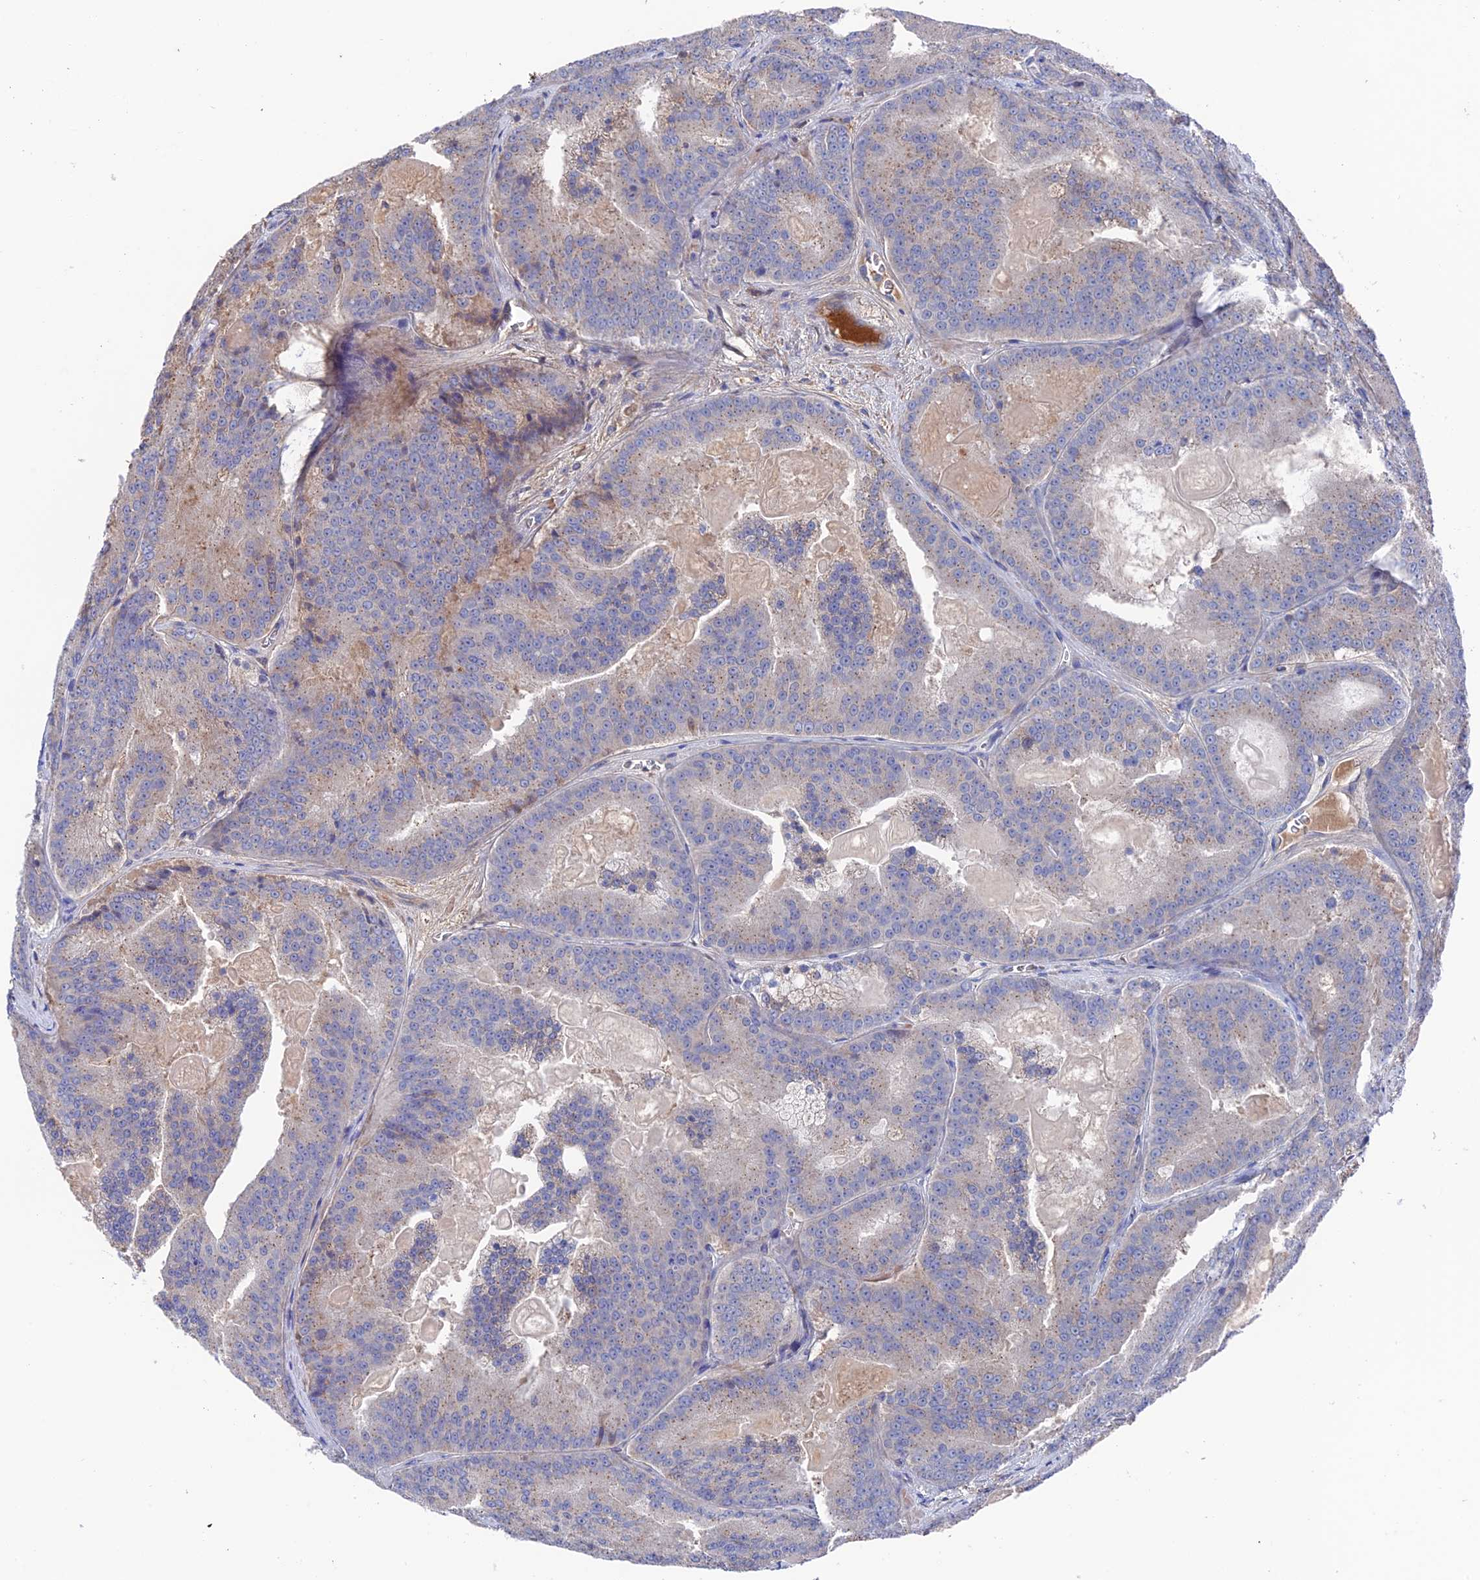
{"staining": {"intensity": "negative", "quantity": "none", "location": "none"}, "tissue": "prostate cancer", "cell_type": "Tumor cells", "image_type": "cancer", "snomed": [{"axis": "morphology", "description": "Adenocarcinoma, High grade"}, {"axis": "topography", "description": "Prostate"}], "caption": "Prostate cancer stained for a protein using immunohistochemistry (IHC) displays no staining tumor cells.", "gene": "HPF1", "patient": {"sex": "male", "age": 61}}